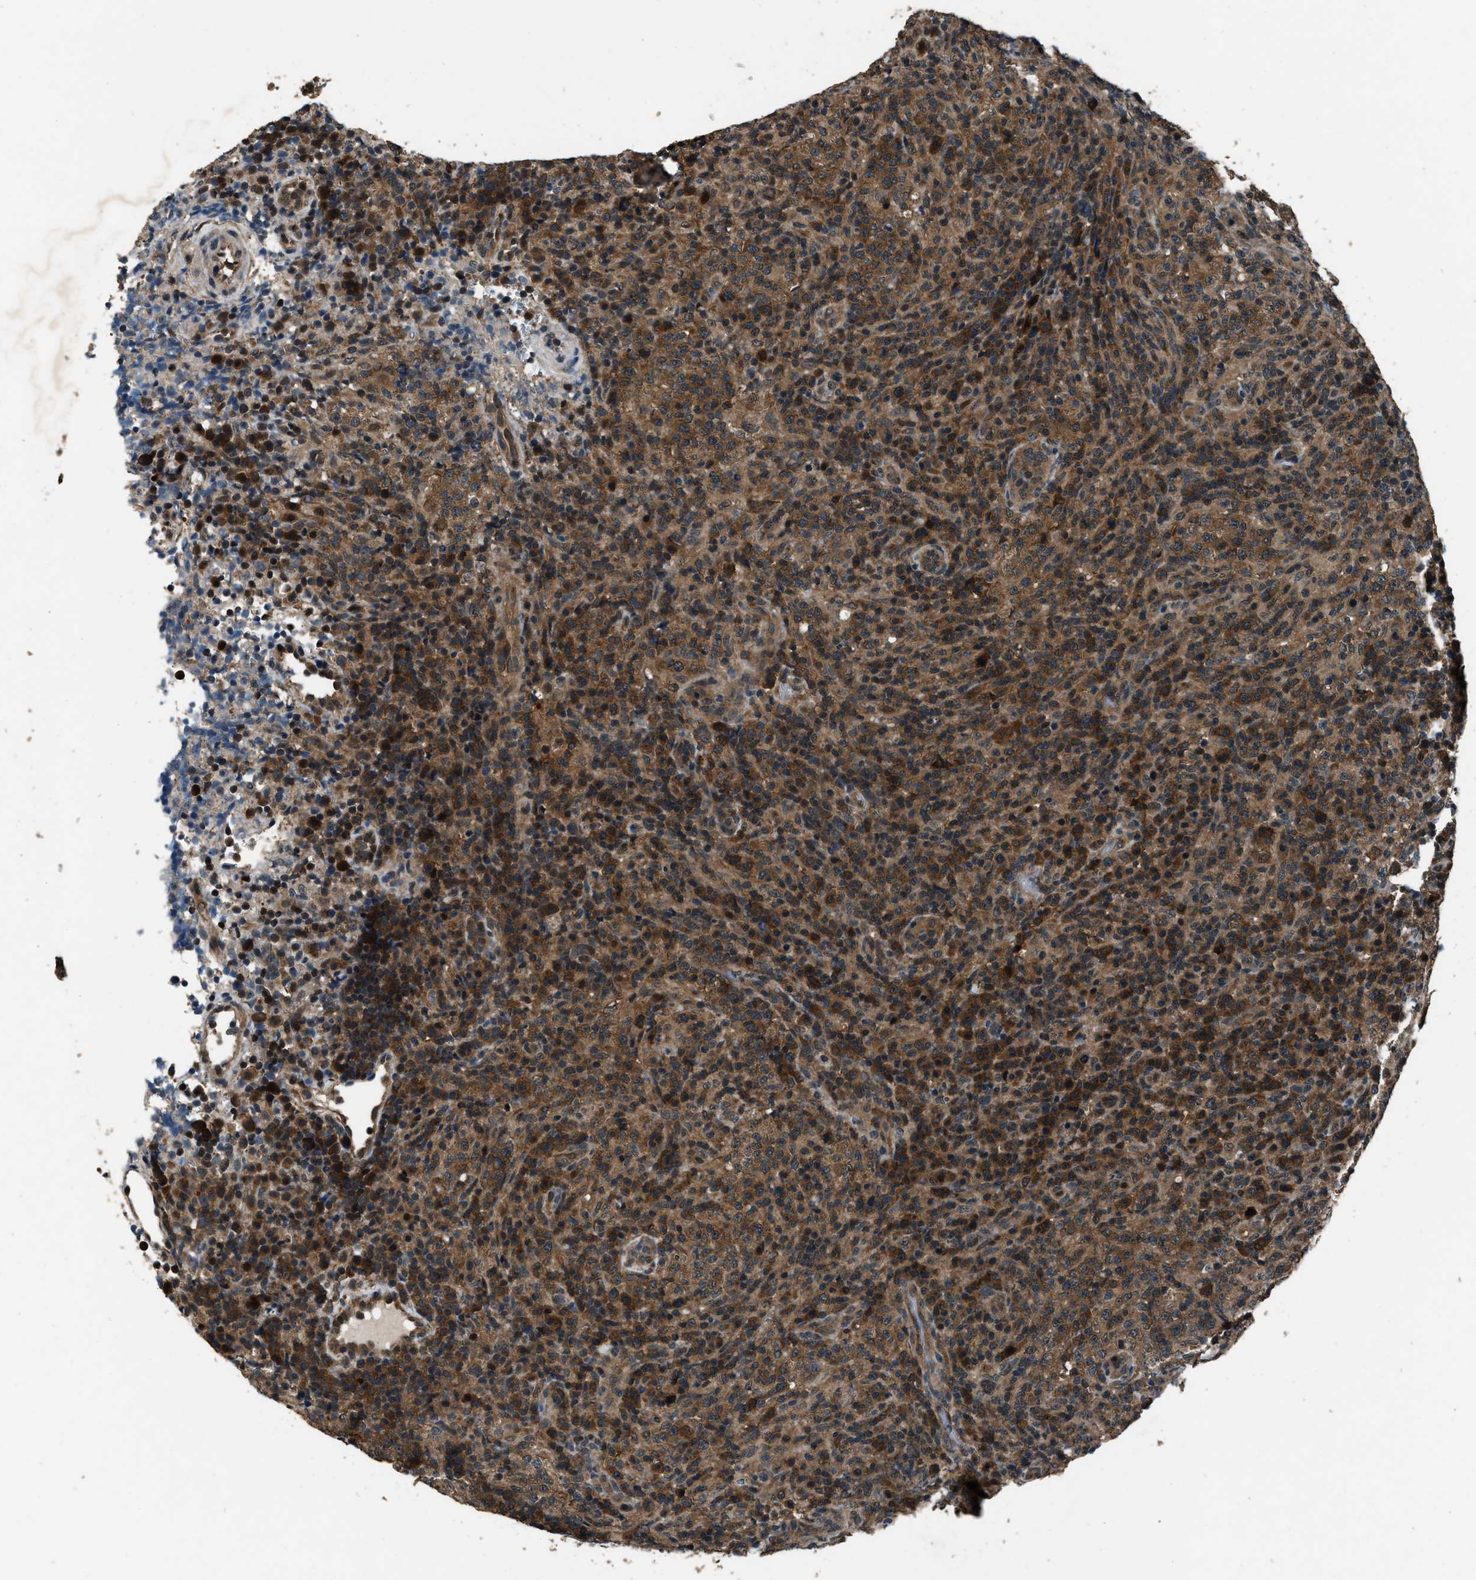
{"staining": {"intensity": "moderate", "quantity": ">75%", "location": "cytoplasmic/membranous"}, "tissue": "lymphoma", "cell_type": "Tumor cells", "image_type": "cancer", "snomed": [{"axis": "morphology", "description": "Malignant lymphoma, non-Hodgkin's type, High grade"}, {"axis": "topography", "description": "Lymph node"}], "caption": "High-grade malignant lymphoma, non-Hodgkin's type stained with a protein marker shows moderate staining in tumor cells.", "gene": "NUDCD3", "patient": {"sex": "female", "age": 76}}